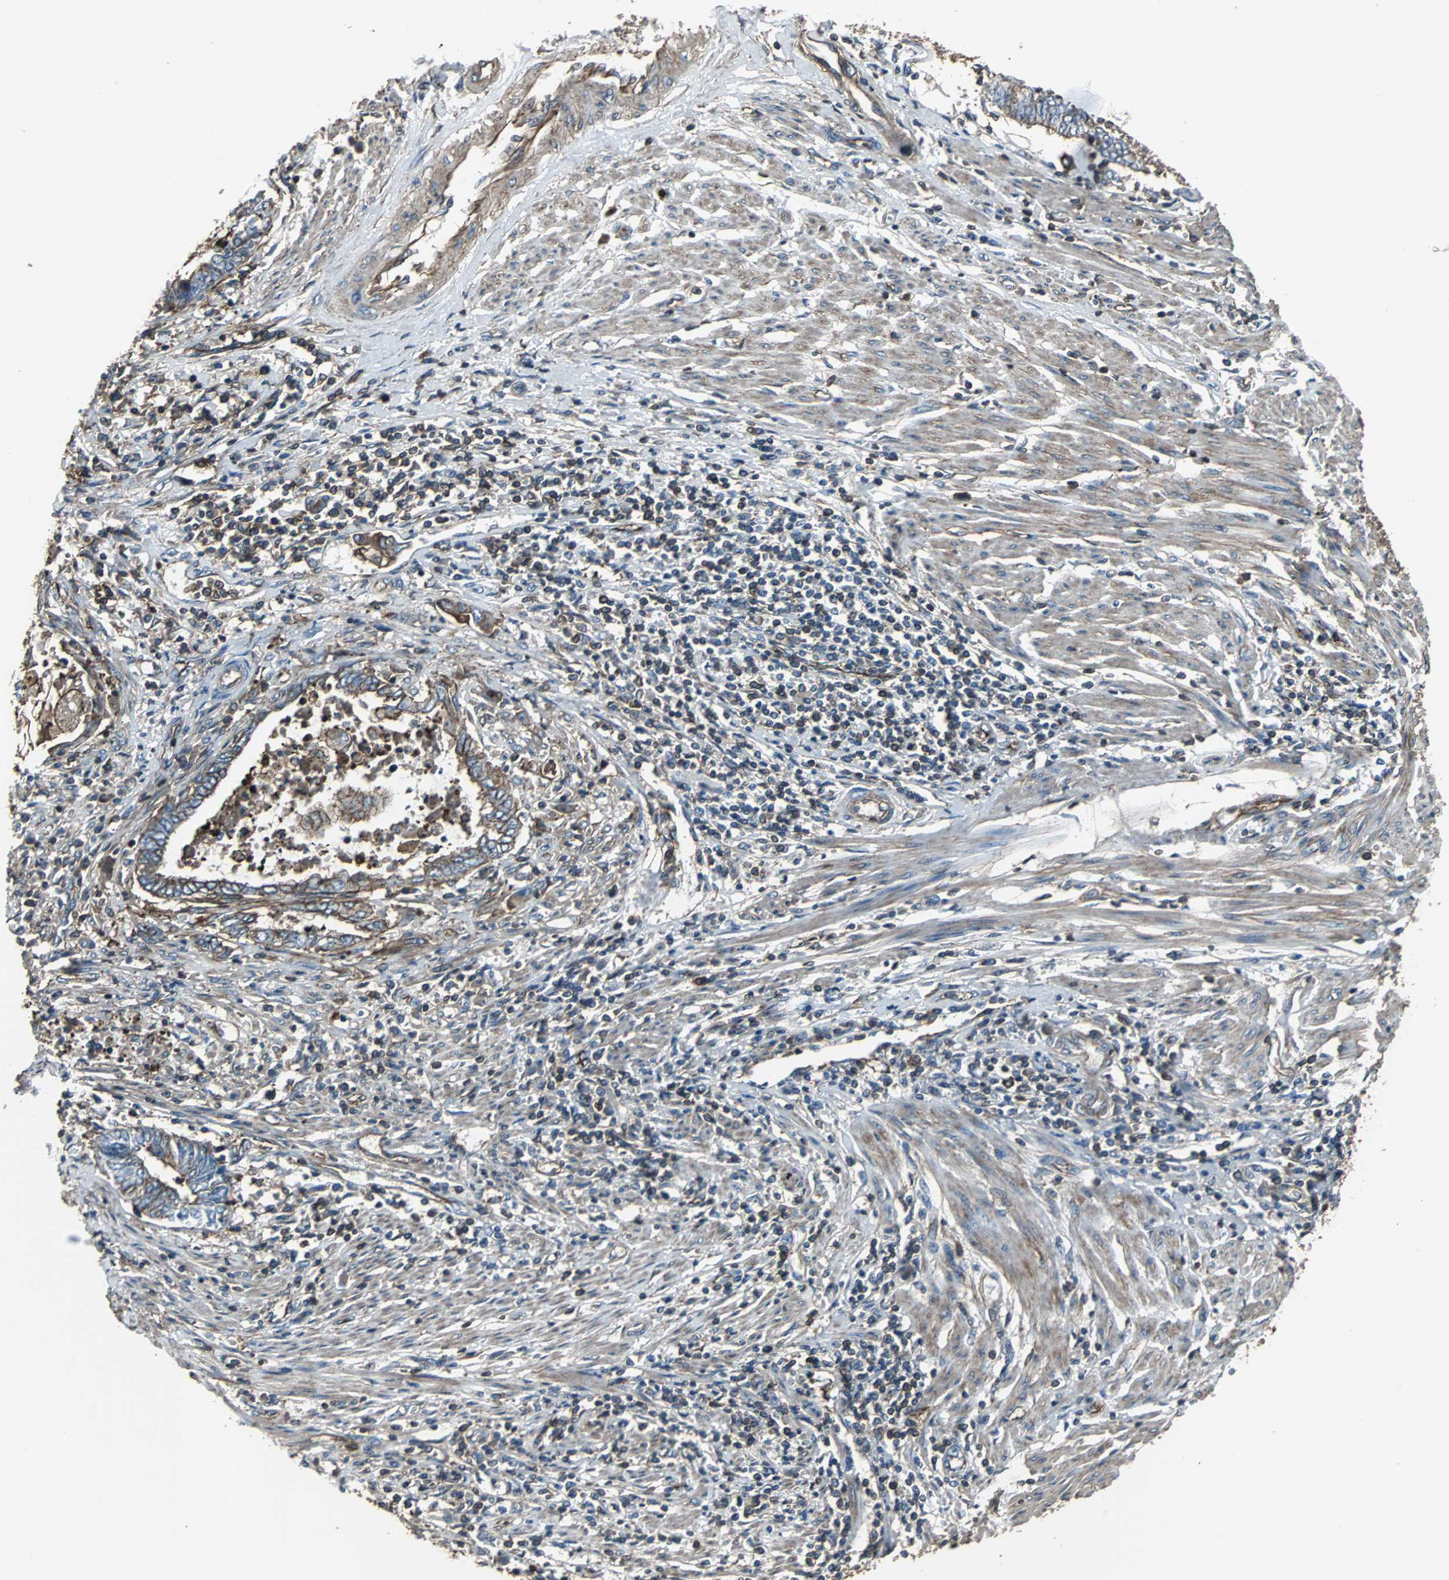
{"staining": {"intensity": "strong", "quantity": ">75%", "location": "cytoplasmic/membranous"}, "tissue": "endometrial cancer", "cell_type": "Tumor cells", "image_type": "cancer", "snomed": [{"axis": "morphology", "description": "Adenocarcinoma, NOS"}, {"axis": "topography", "description": "Uterus"}, {"axis": "topography", "description": "Endometrium"}], "caption": "This is a photomicrograph of immunohistochemistry (IHC) staining of endometrial adenocarcinoma, which shows strong positivity in the cytoplasmic/membranous of tumor cells.", "gene": "ACTN1", "patient": {"sex": "female", "age": 70}}